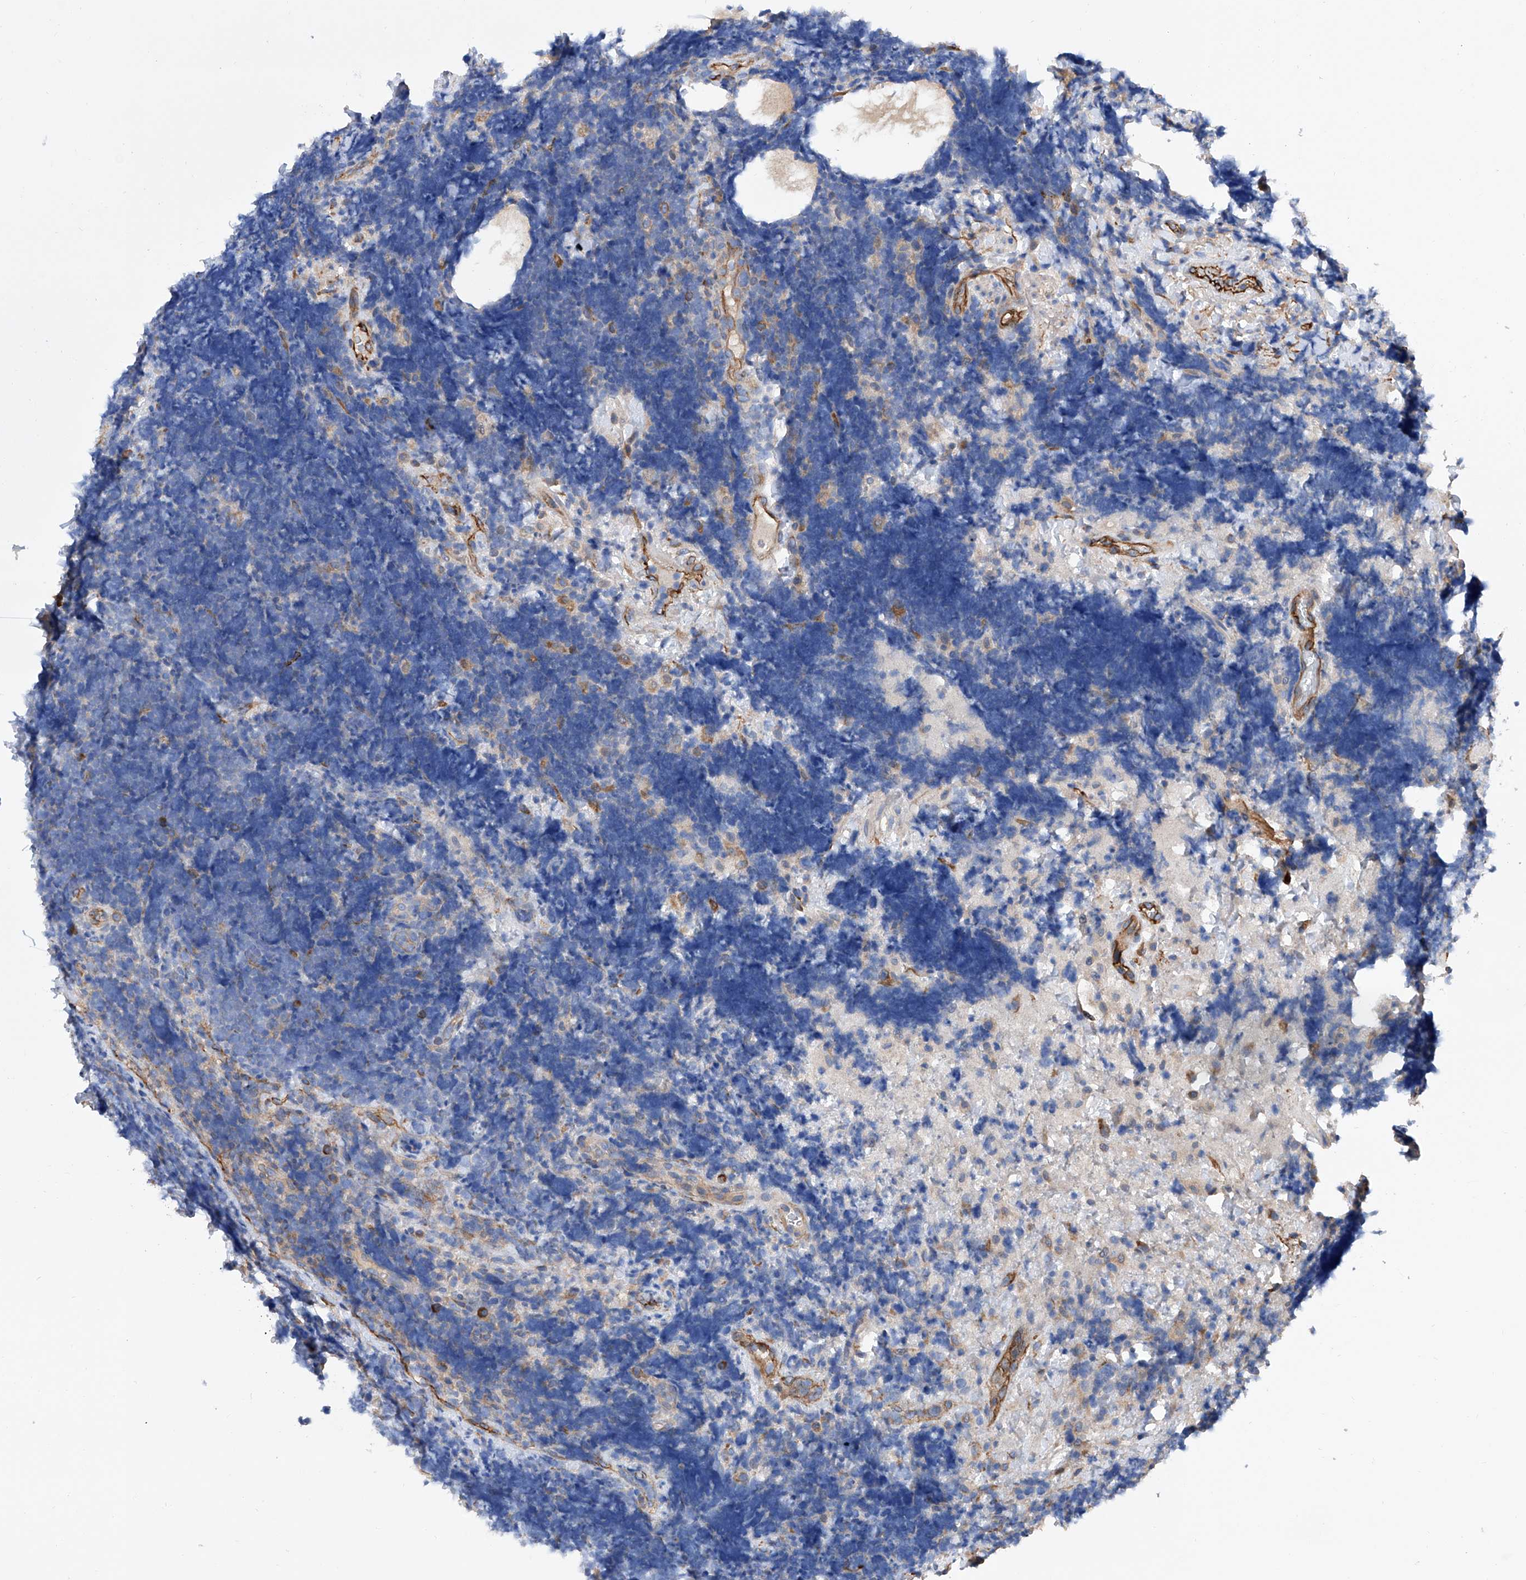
{"staining": {"intensity": "negative", "quantity": "none", "location": "none"}, "tissue": "lymphoma", "cell_type": "Tumor cells", "image_type": "cancer", "snomed": [{"axis": "morphology", "description": "Malignant lymphoma, non-Hodgkin's type, High grade"}, {"axis": "topography", "description": "Lymph node"}], "caption": "The histopathology image shows no staining of tumor cells in lymphoma.", "gene": "INPP5B", "patient": {"sex": "male", "age": 13}}